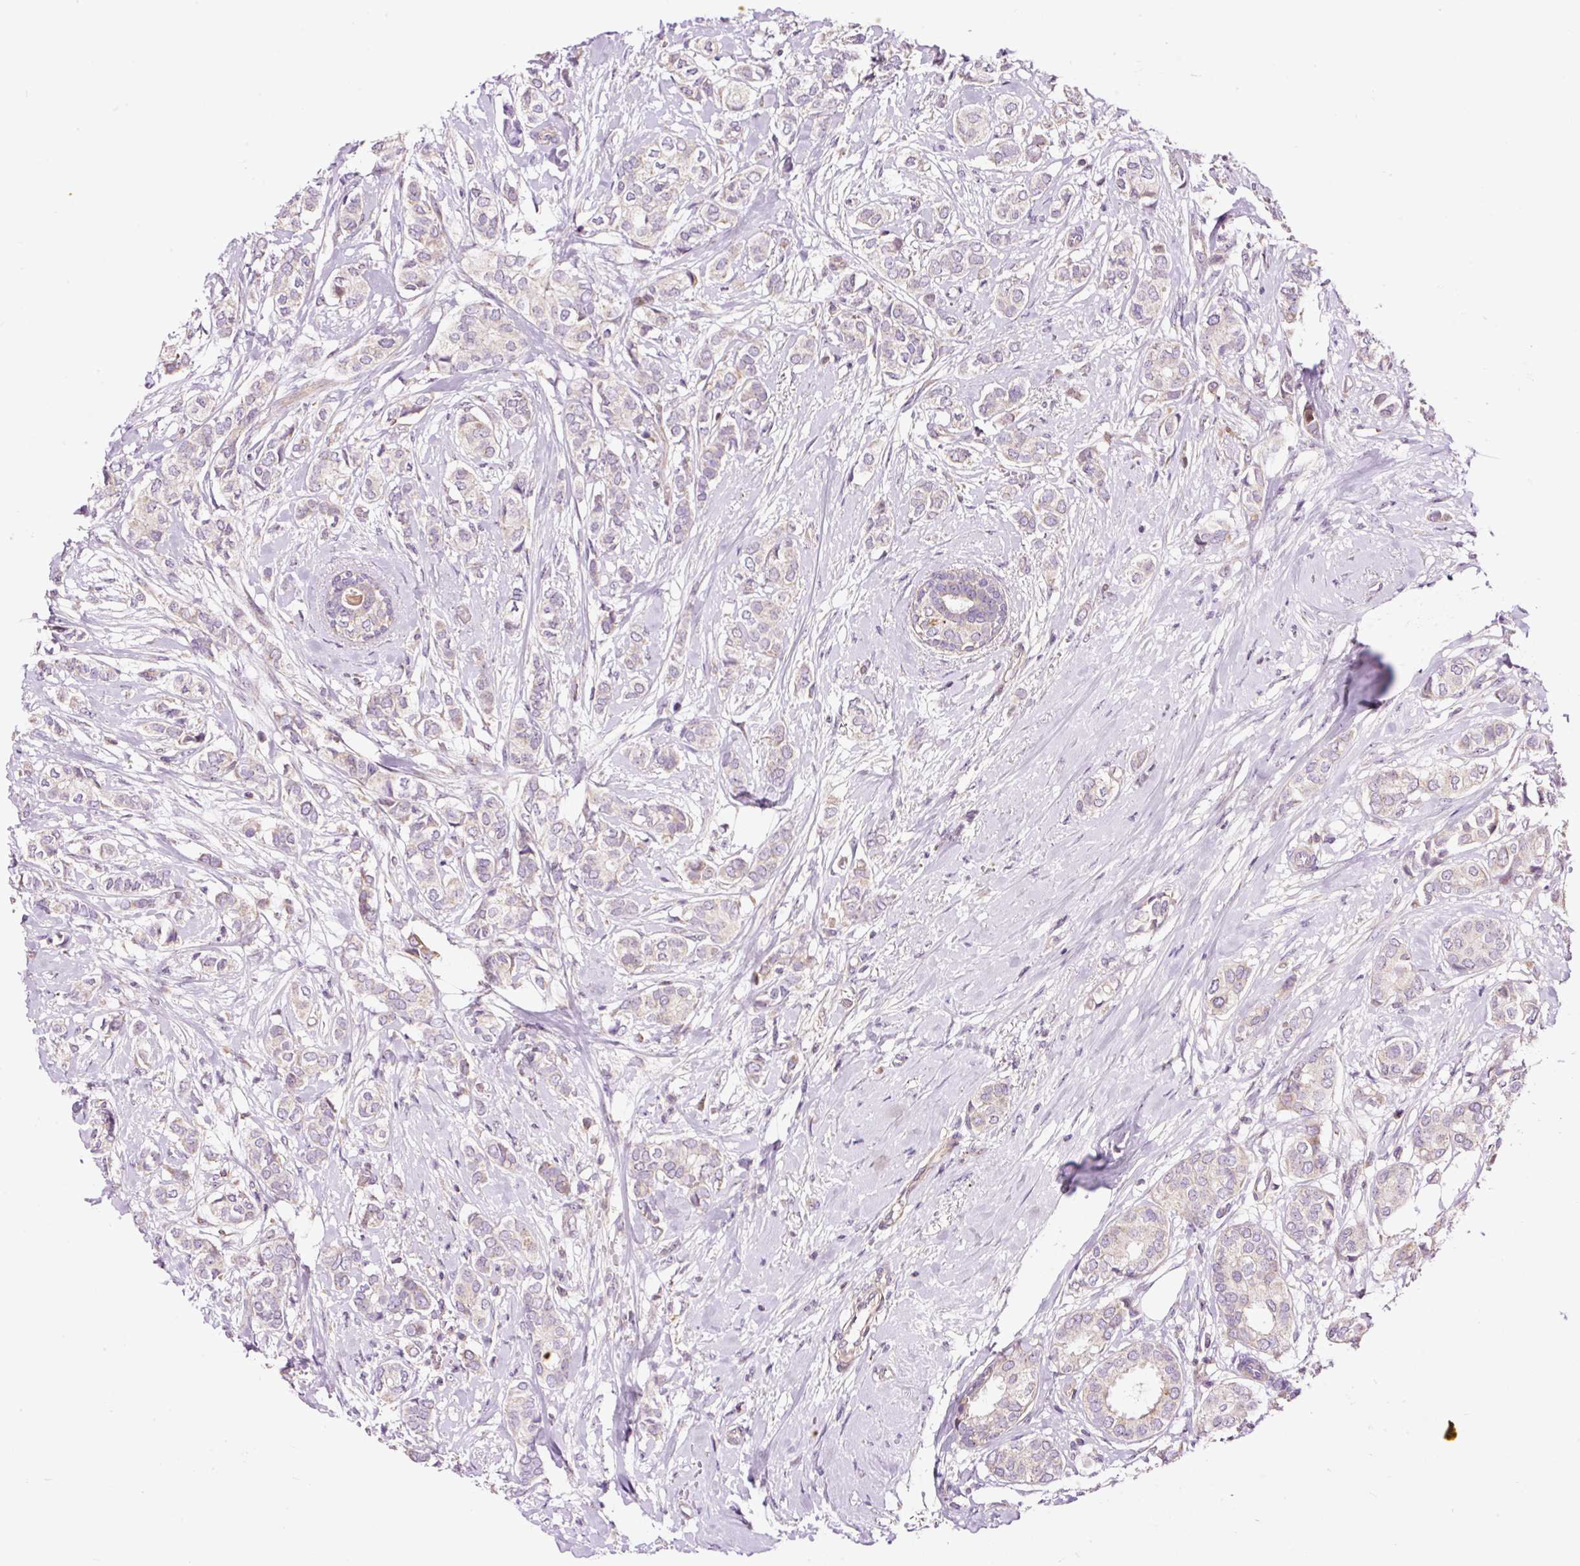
{"staining": {"intensity": "negative", "quantity": "none", "location": "none"}, "tissue": "breast cancer", "cell_type": "Tumor cells", "image_type": "cancer", "snomed": [{"axis": "morphology", "description": "Duct carcinoma"}, {"axis": "topography", "description": "Breast"}], "caption": "The immunohistochemistry (IHC) micrograph has no significant staining in tumor cells of breast cancer (intraductal carcinoma) tissue.", "gene": "BOLA3", "patient": {"sex": "female", "age": 73}}